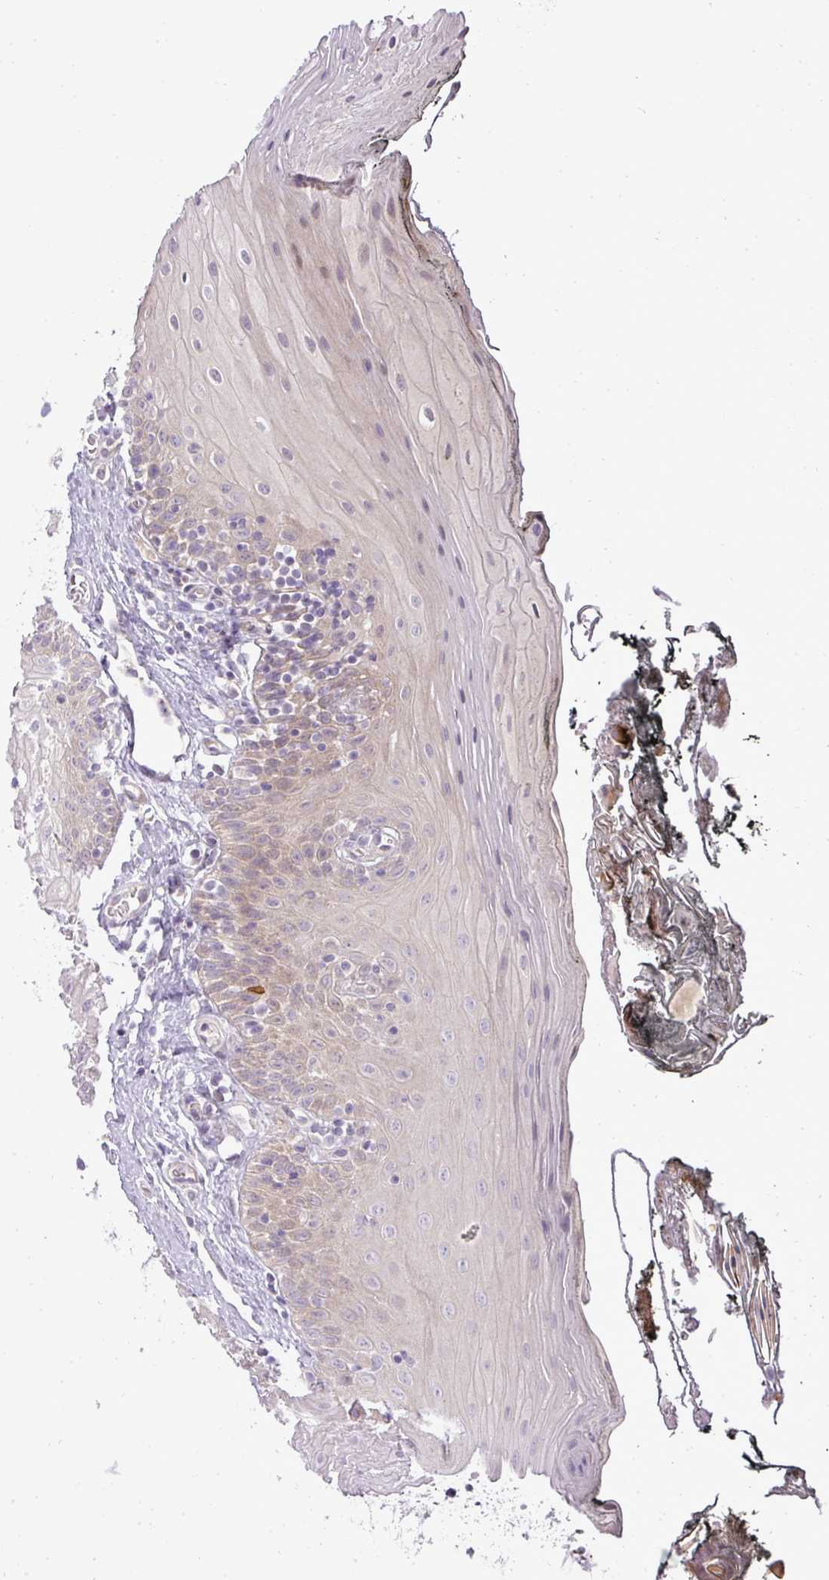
{"staining": {"intensity": "moderate", "quantity": "25%-75%", "location": "cytoplasmic/membranous"}, "tissue": "oral mucosa", "cell_type": "Squamous epithelial cells", "image_type": "normal", "snomed": [{"axis": "morphology", "description": "Normal tissue, NOS"}, {"axis": "morphology", "description": "Squamous cell carcinoma, NOS"}, {"axis": "topography", "description": "Oral tissue"}, {"axis": "topography", "description": "Head-Neck"}], "caption": "Unremarkable oral mucosa shows moderate cytoplasmic/membranous staining in approximately 25%-75% of squamous epithelial cells.", "gene": "ZDHHC1", "patient": {"sex": "female", "age": 81}}